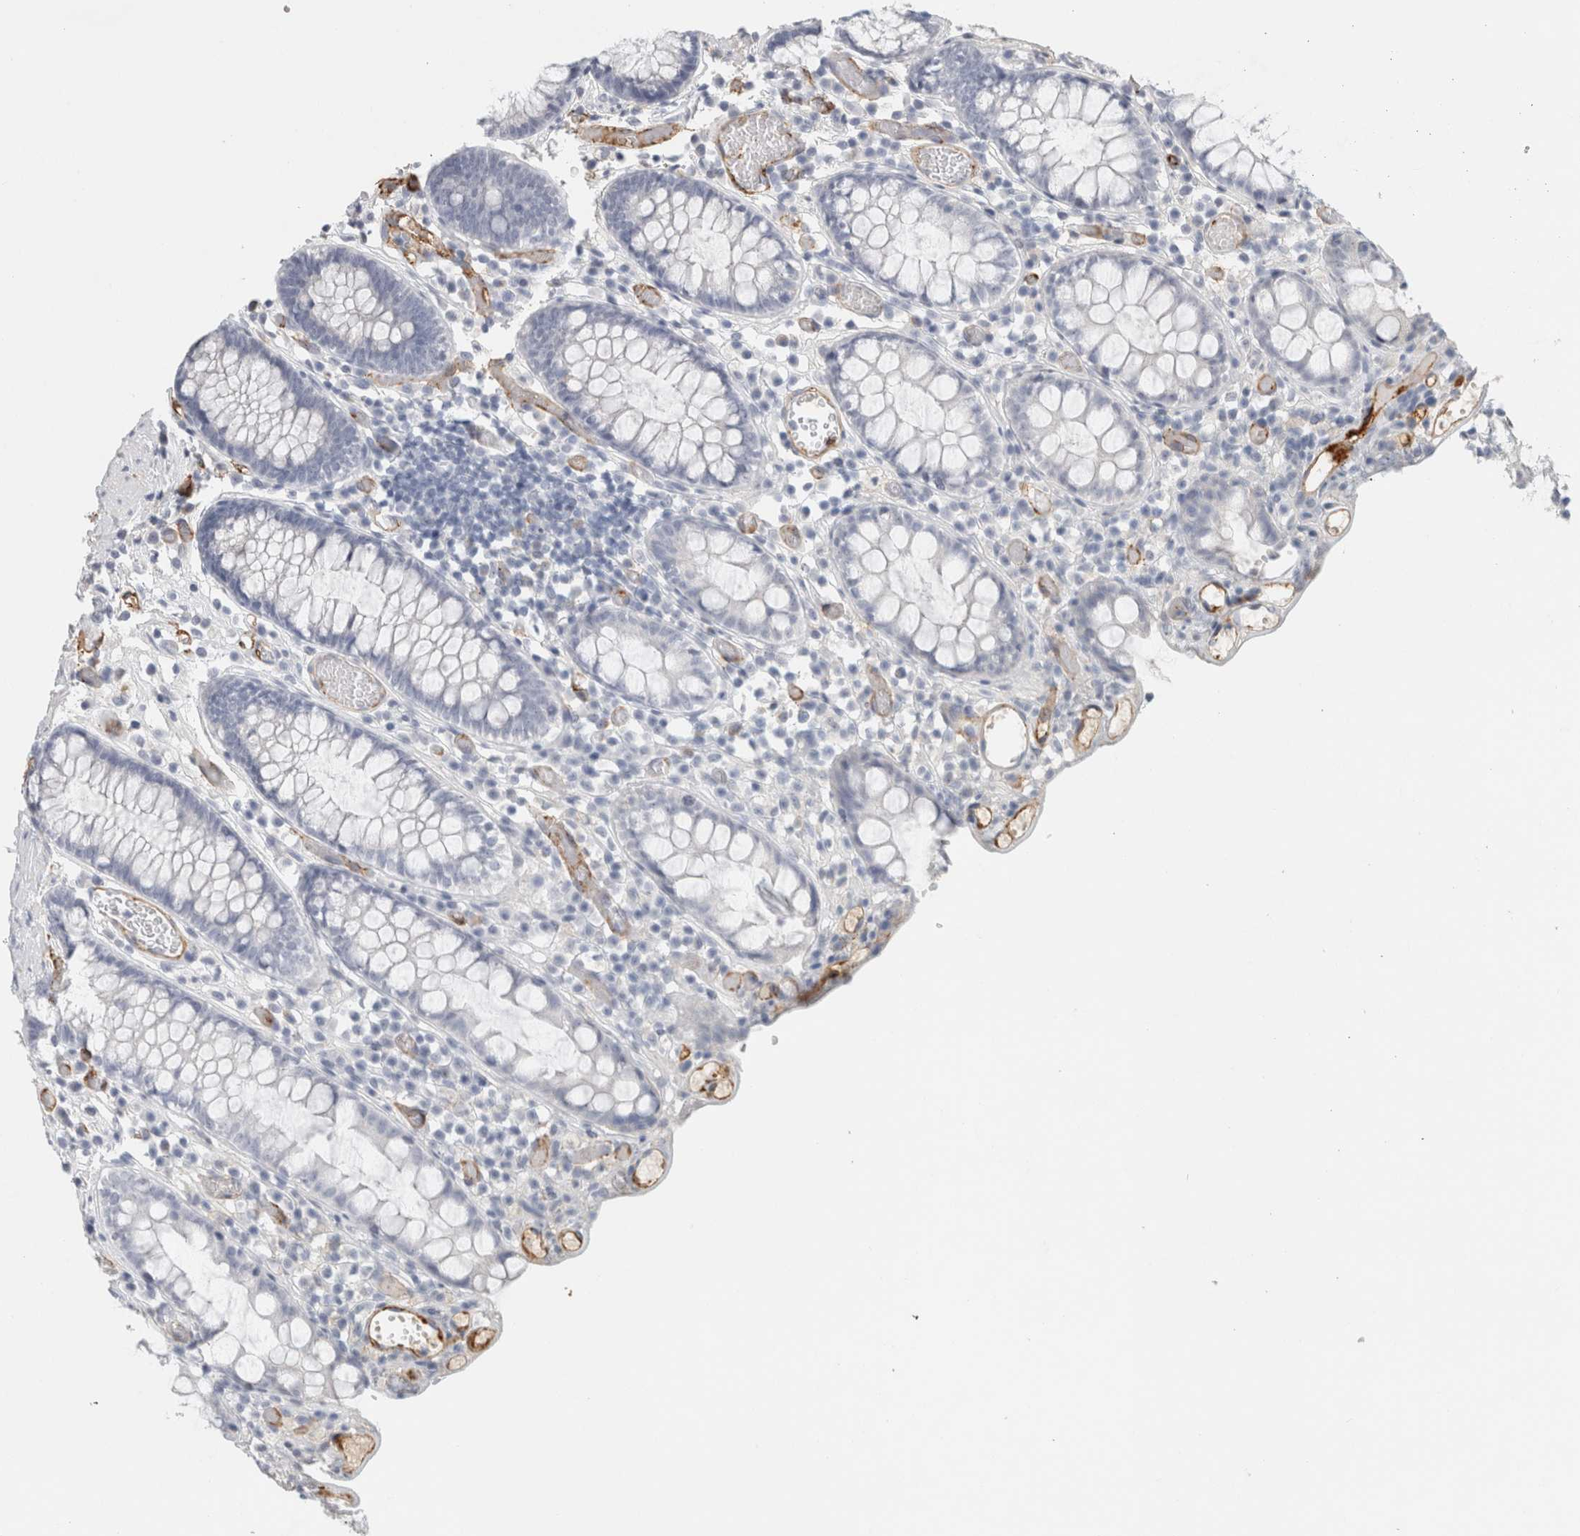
{"staining": {"intensity": "moderate", "quantity": ">75%", "location": "cytoplasmic/membranous"}, "tissue": "colon", "cell_type": "Endothelial cells", "image_type": "normal", "snomed": [{"axis": "morphology", "description": "Normal tissue, NOS"}, {"axis": "topography", "description": "Colon"}], "caption": "Protein expression analysis of benign colon demonstrates moderate cytoplasmic/membranous expression in about >75% of endothelial cells.", "gene": "CD36", "patient": {"sex": "male", "age": 14}}